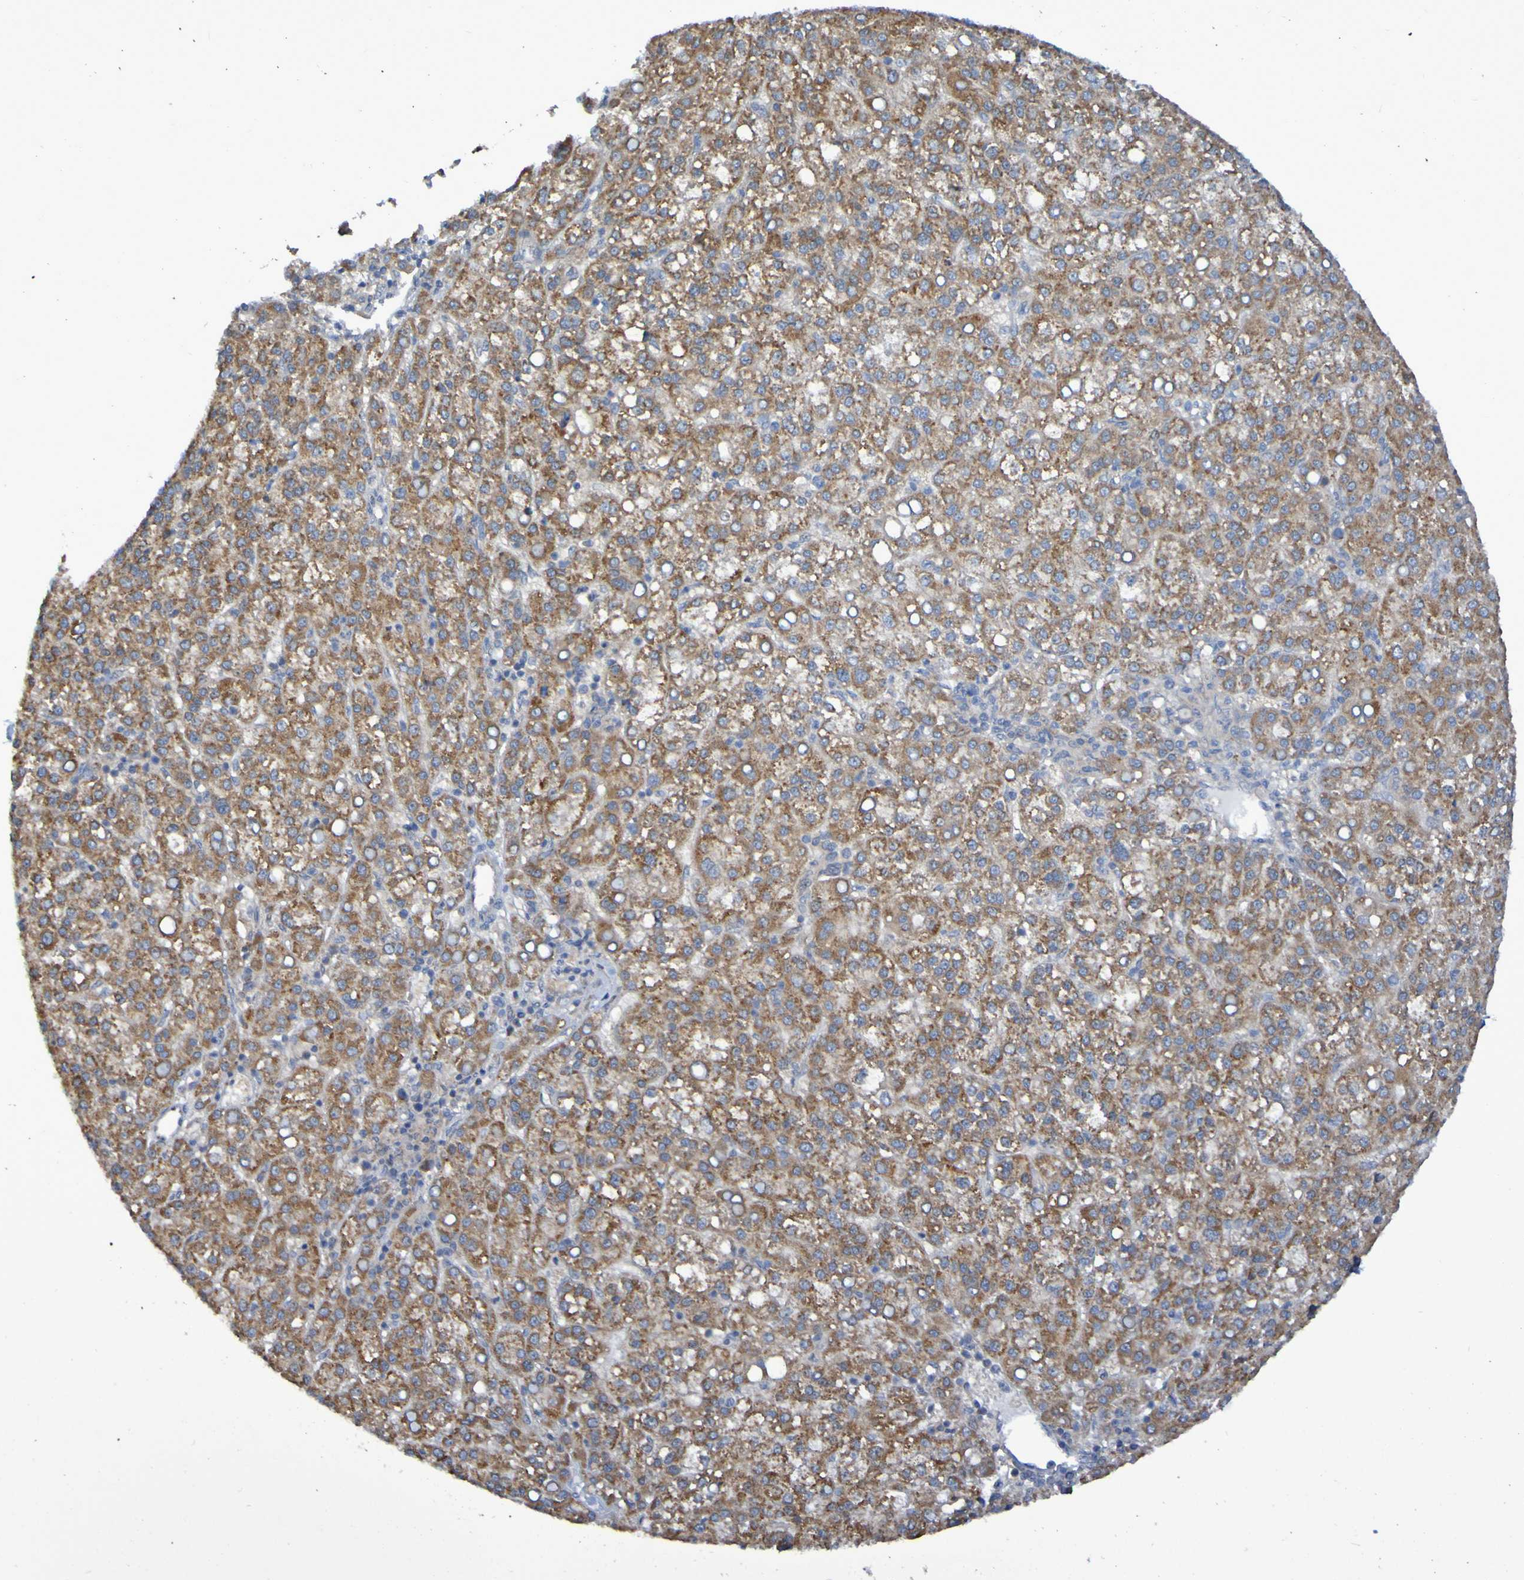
{"staining": {"intensity": "moderate", "quantity": ">75%", "location": "cytoplasmic/membranous"}, "tissue": "liver cancer", "cell_type": "Tumor cells", "image_type": "cancer", "snomed": [{"axis": "morphology", "description": "Carcinoma, Hepatocellular, NOS"}, {"axis": "topography", "description": "Liver"}], "caption": "Tumor cells demonstrate medium levels of moderate cytoplasmic/membranous staining in approximately >75% of cells in liver cancer.", "gene": "LMBRD2", "patient": {"sex": "female", "age": 58}}